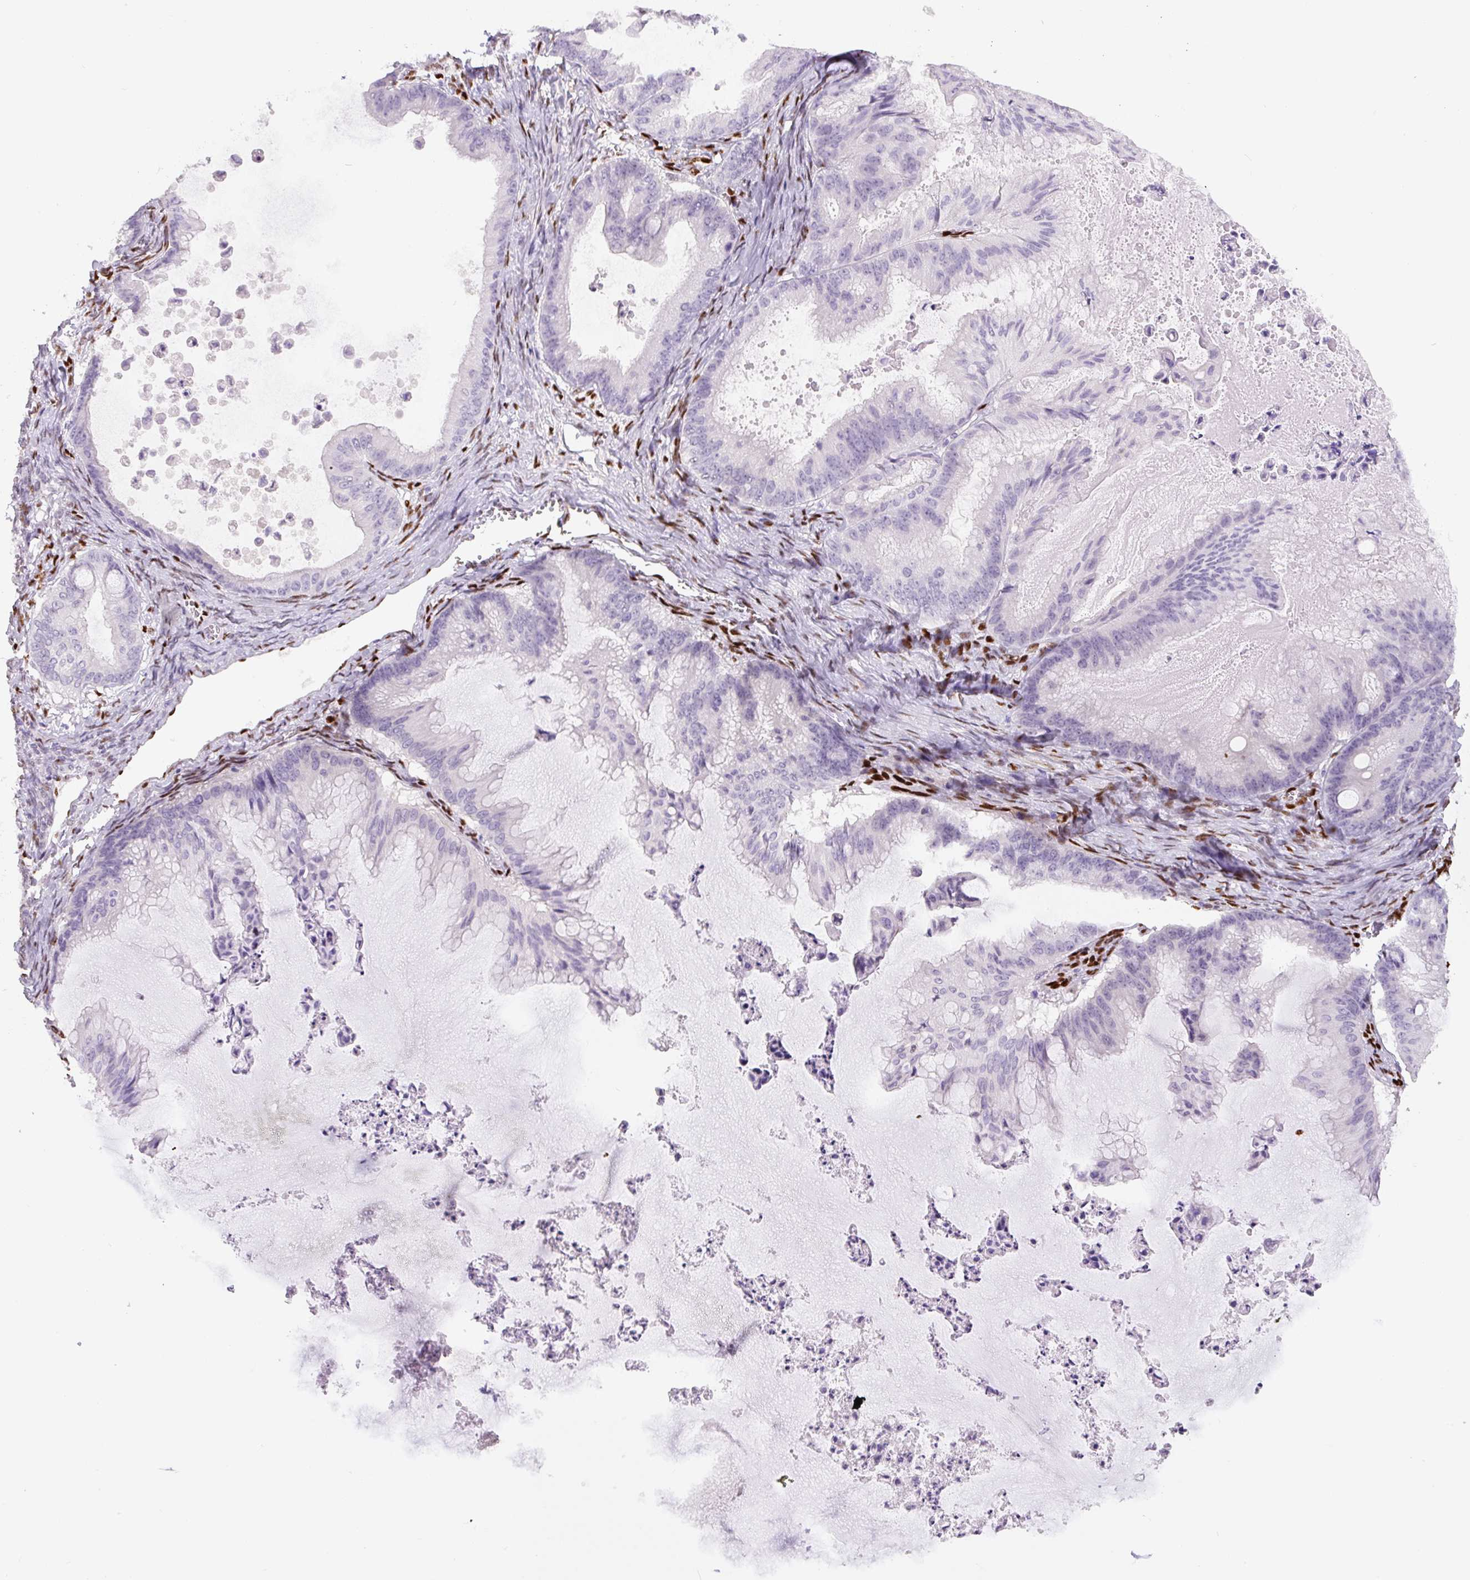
{"staining": {"intensity": "negative", "quantity": "none", "location": "none"}, "tissue": "ovarian cancer", "cell_type": "Tumor cells", "image_type": "cancer", "snomed": [{"axis": "morphology", "description": "Cystadenocarcinoma, mucinous, NOS"}, {"axis": "topography", "description": "Ovary"}], "caption": "A high-resolution micrograph shows immunohistochemistry (IHC) staining of ovarian mucinous cystadenocarcinoma, which exhibits no significant expression in tumor cells. Brightfield microscopy of immunohistochemistry (IHC) stained with DAB (brown) and hematoxylin (blue), captured at high magnification.", "gene": "ZEB1", "patient": {"sex": "female", "age": 71}}